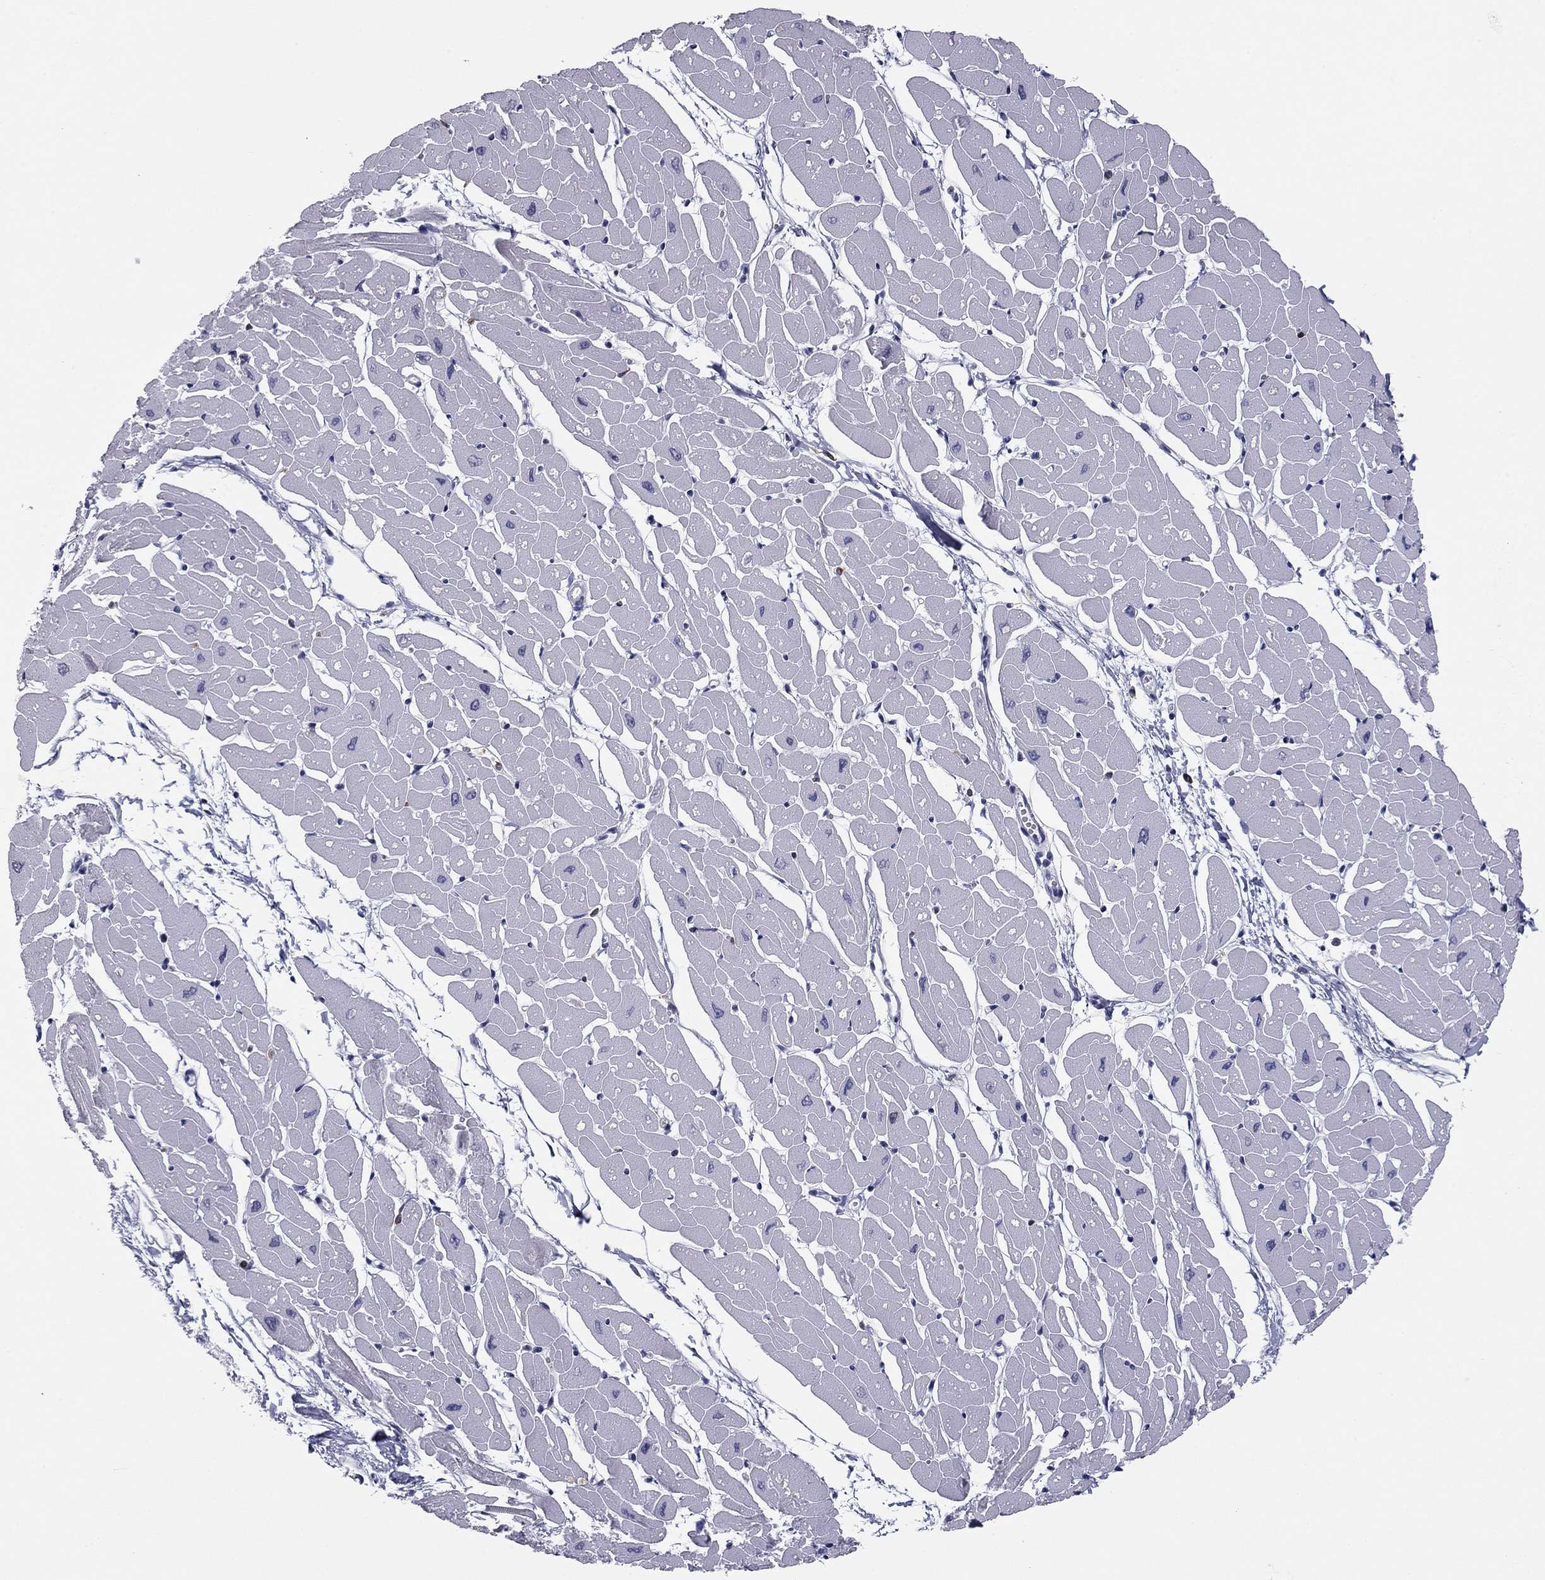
{"staining": {"intensity": "negative", "quantity": "none", "location": "none"}, "tissue": "heart muscle", "cell_type": "Cardiomyocytes", "image_type": "normal", "snomed": [{"axis": "morphology", "description": "Normal tissue, NOS"}, {"axis": "topography", "description": "Heart"}], "caption": "The micrograph shows no staining of cardiomyocytes in normal heart muscle. (DAB (3,3'-diaminobenzidine) immunohistochemistry (IHC) with hematoxylin counter stain).", "gene": "ARHGAP27", "patient": {"sex": "male", "age": 57}}